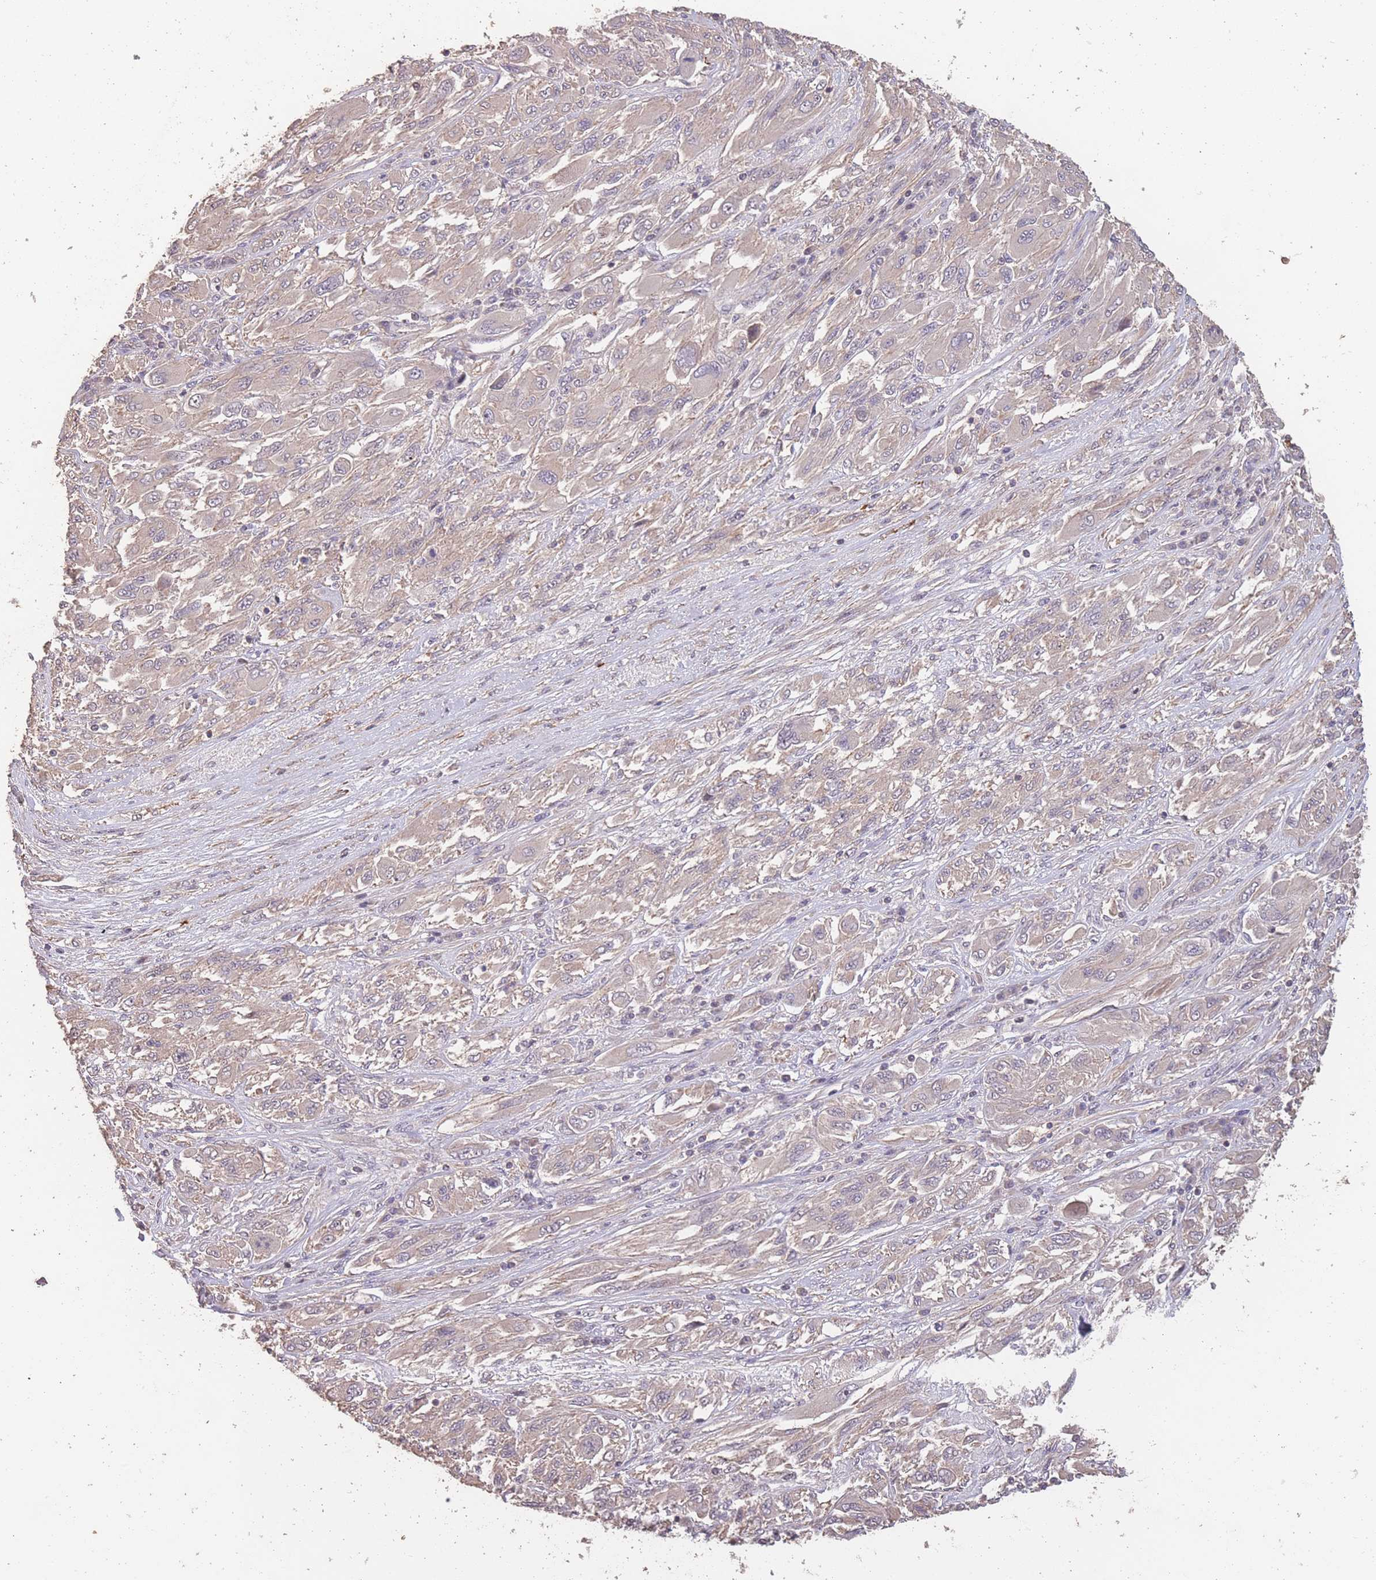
{"staining": {"intensity": "negative", "quantity": "none", "location": "none"}, "tissue": "melanoma", "cell_type": "Tumor cells", "image_type": "cancer", "snomed": [{"axis": "morphology", "description": "Malignant melanoma, NOS"}, {"axis": "topography", "description": "Skin"}], "caption": "The histopathology image shows no staining of tumor cells in malignant melanoma.", "gene": "NLRC4", "patient": {"sex": "female", "age": 91}}